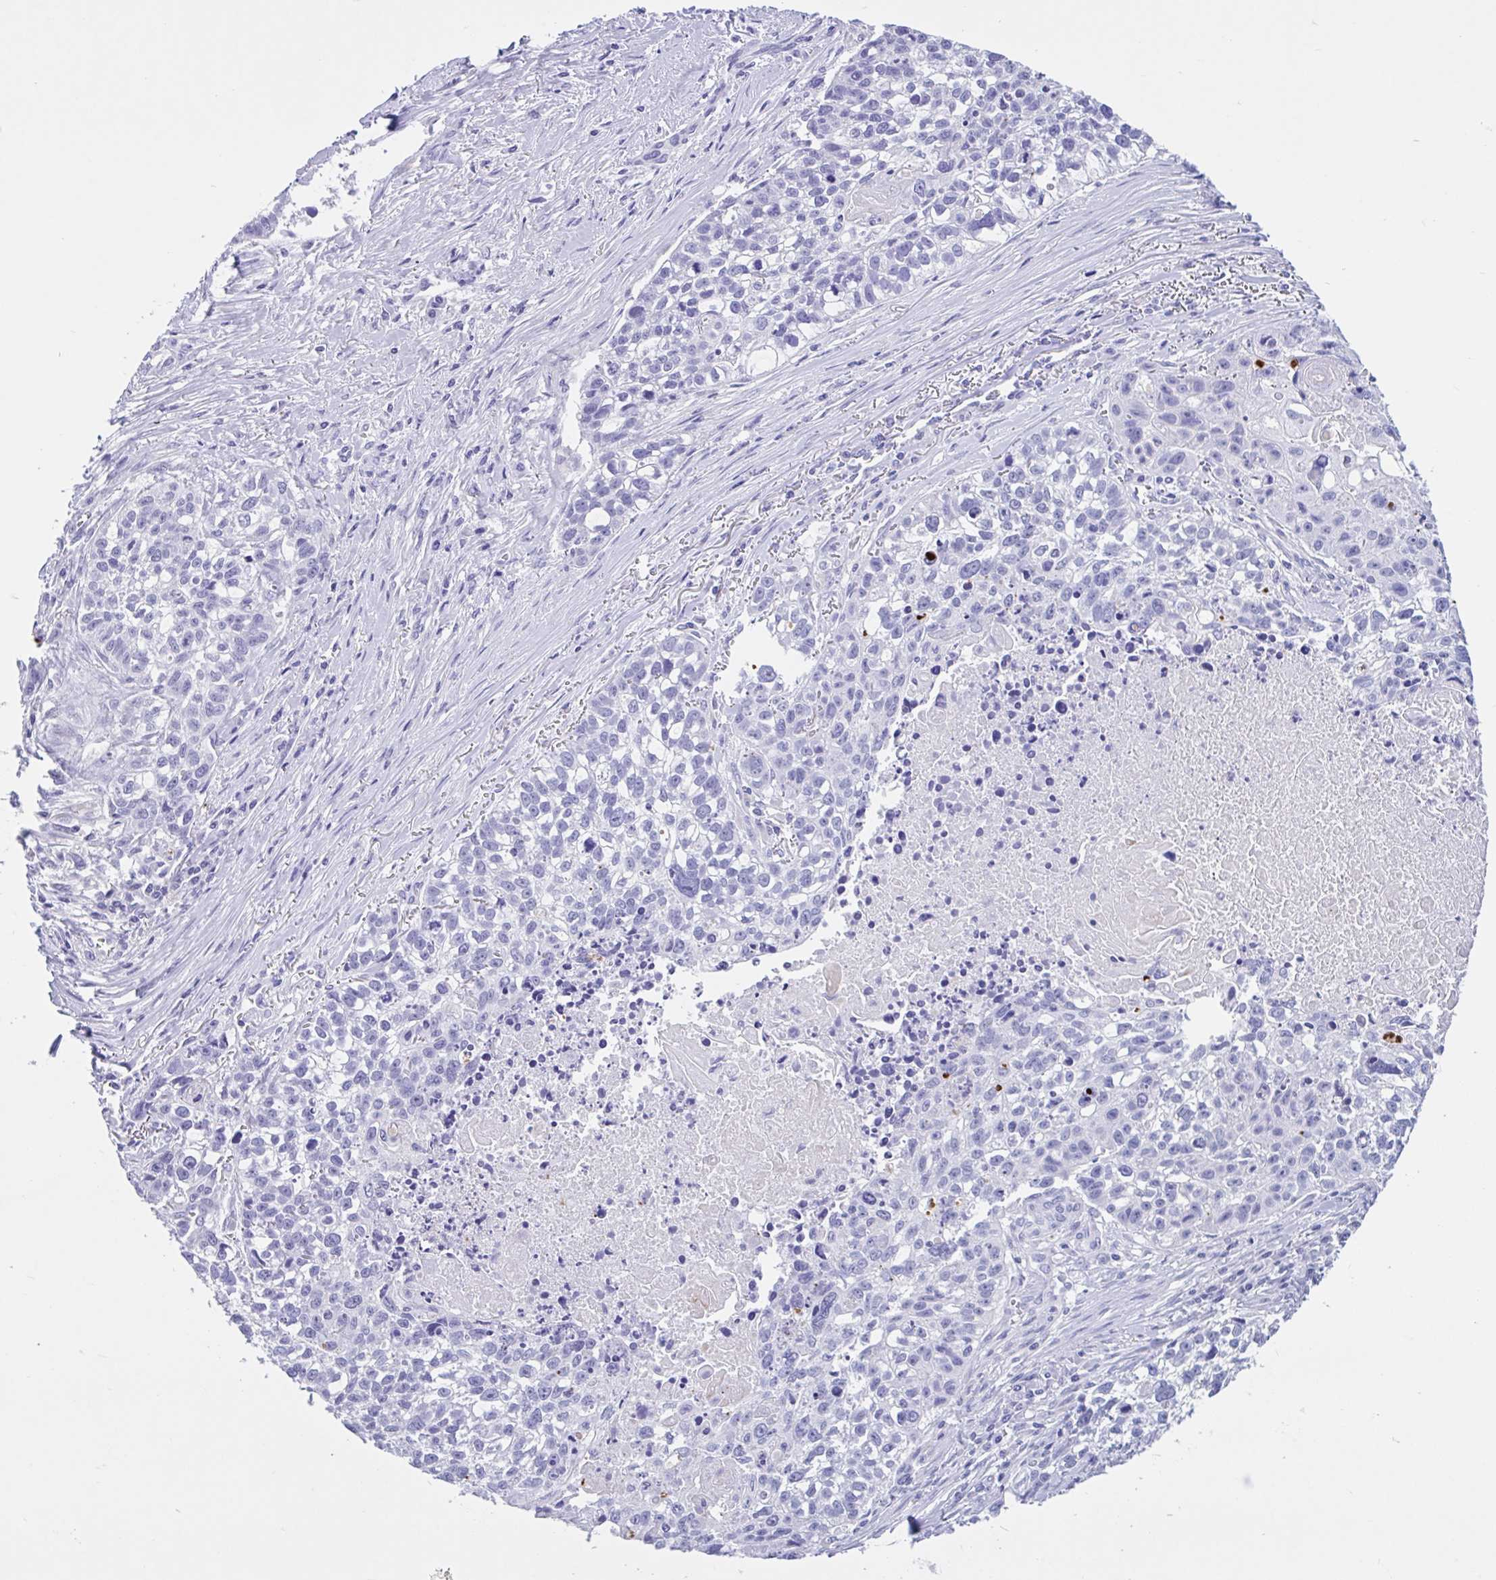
{"staining": {"intensity": "negative", "quantity": "none", "location": "none"}, "tissue": "lung cancer", "cell_type": "Tumor cells", "image_type": "cancer", "snomed": [{"axis": "morphology", "description": "Squamous cell carcinoma, NOS"}, {"axis": "topography", "description": "Lung"}], "caption": "High magnification brightfield microscopy of lung cancer (squamous cell carcinoma) stained with DAB (brown) and counterstained with hematoxylin (blue): tumor cells show no significant staining.", "gene": "OR4N4", "patient": {"sex": "male", "age": 74}}